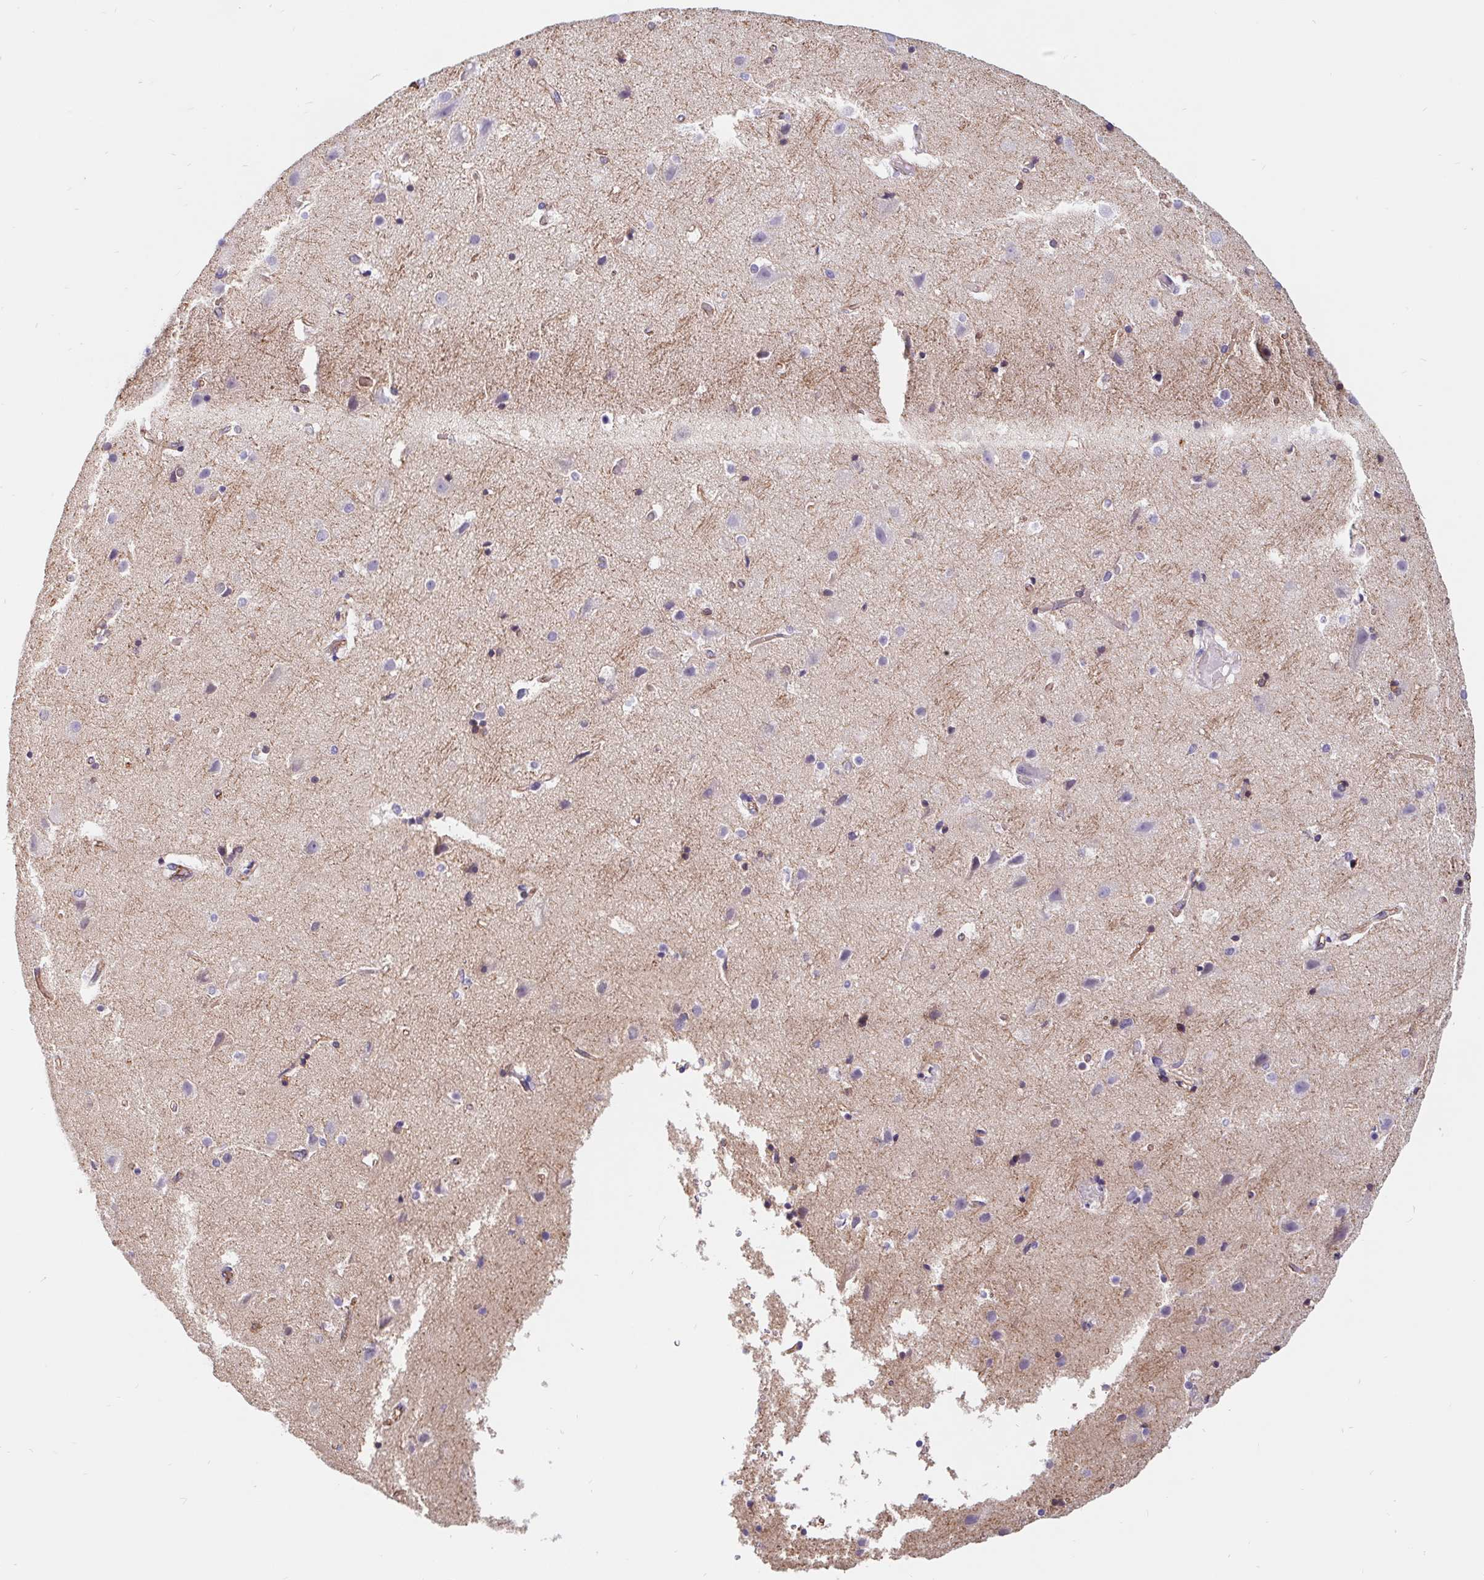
{"staining": {"intensity": "weak", "quantity": "25%-75%", "location": "cytoplasmic/membranous"}, "tissue": "cerebral cortex", "cell_type": "Endothelial cells", "image_type": "normal", "snomed": [{"axis": "morphology", "description": "Normal tissue, NOS"}, {"axis": "topography", "description": "Cerebral cortex"}], "caption": "IHC of benign human cerebral cortex demonstrates low levels of weak cytoplasmic/membranous positivity in approximately 25%-75% of endothelial cells. (DAB IHC, brown staining for protein, blue staining for nuclei).", "gene": "LIMCH1", "patient": {"sex": "female", "age": 52}}